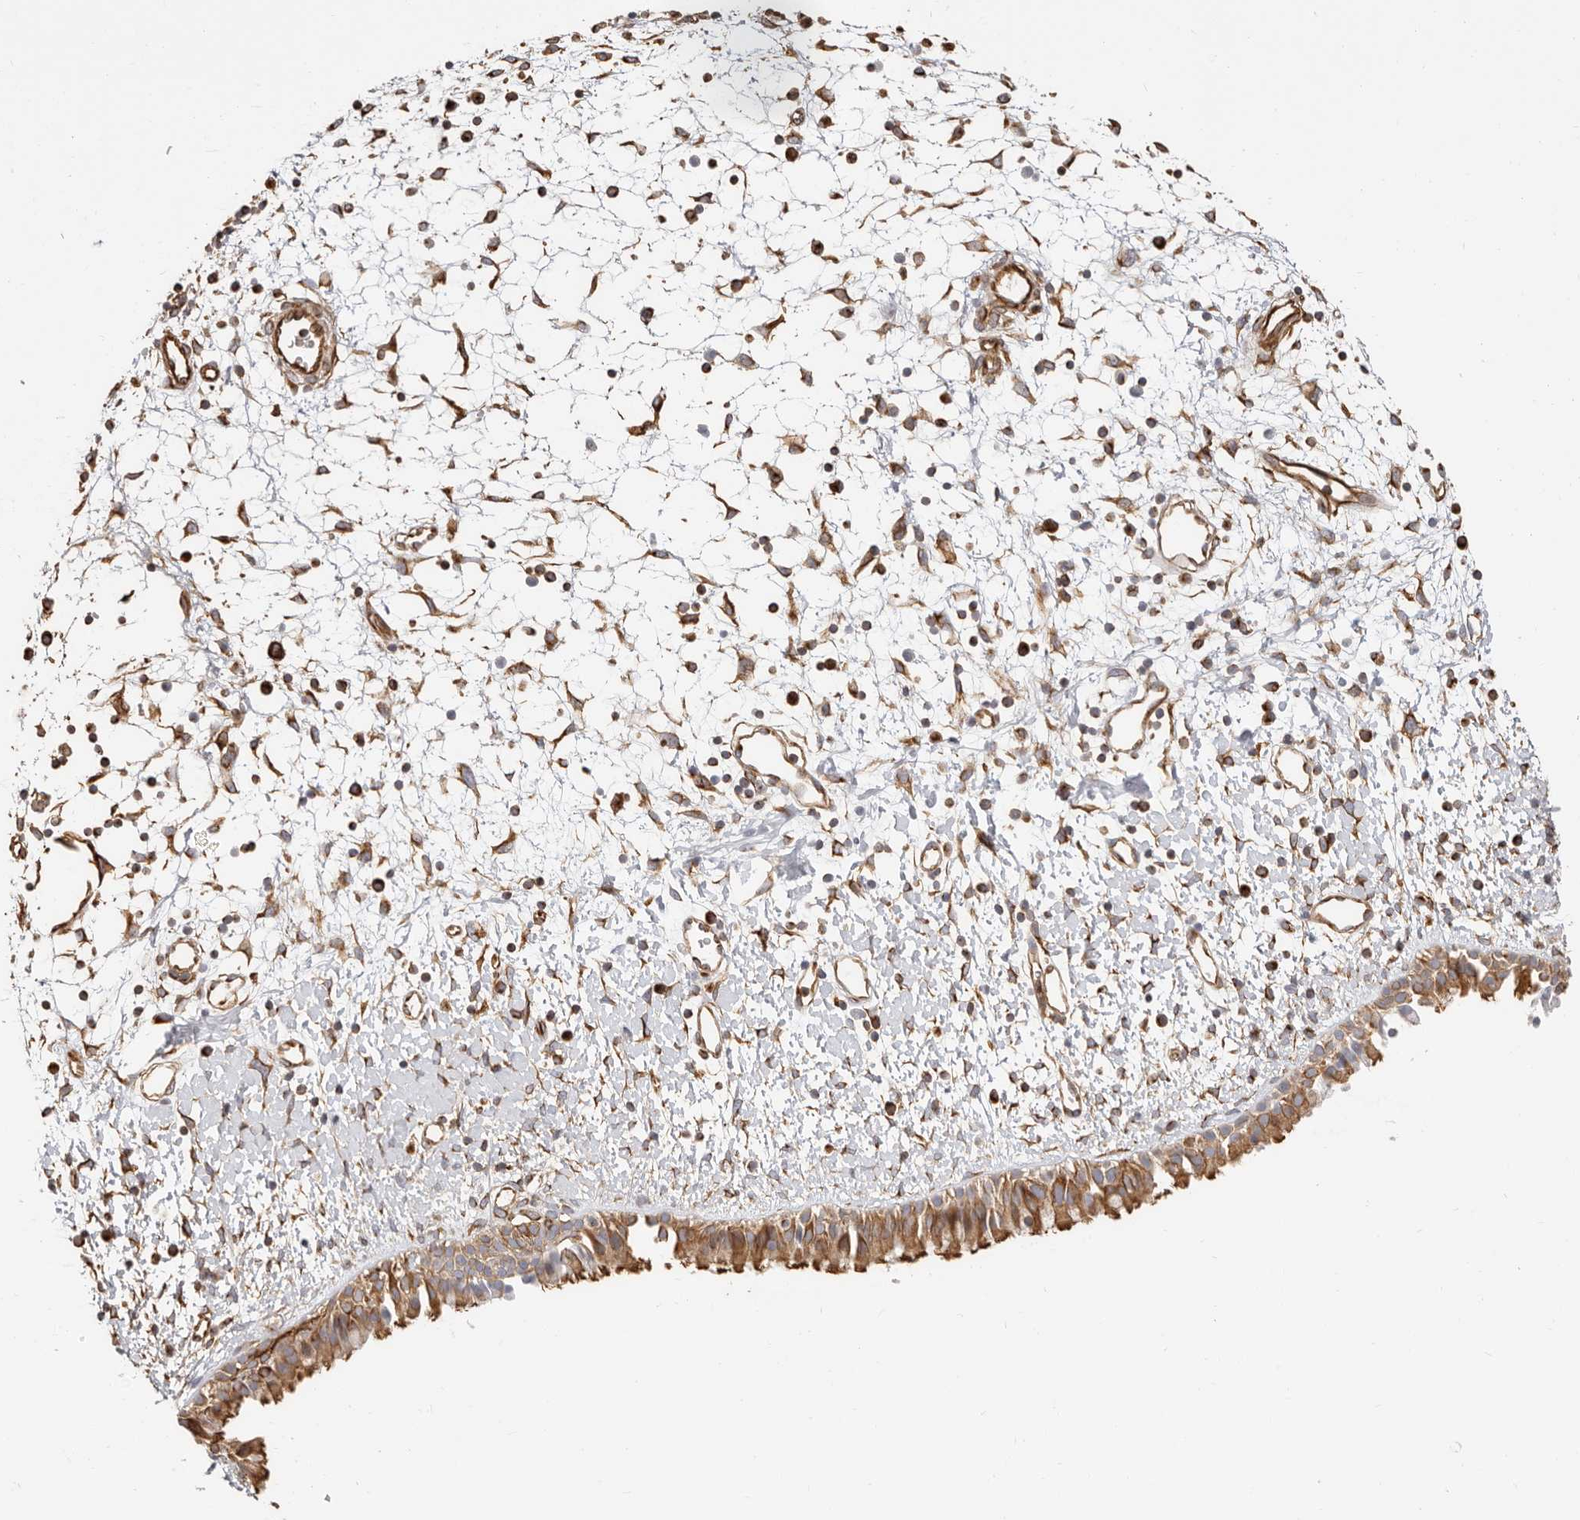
{"staining": {"intensity": "moderate", "quantity": ">75%", "location": "cytoplasmic/membranous"}, "tissue": "nasopharynx", "cell_type": "Respiratory epithelial cells", "image_type": "normal", "snomed": [{"axis": "morphology", "description": "Normal tissue, NOS"}, {"axis": "topography", "description": "Nasopharynx"}], "caption": "Normal nasopharynx was stained to show a protein in brown. There is medium levels of moderate cytoplasmic/membranous positivity in approximately >75% of respiratory epithelial cells. Nuclei are stained in blue.", "gene": "DTNBP1", "patient": {"sex": "male", "age": 22}}